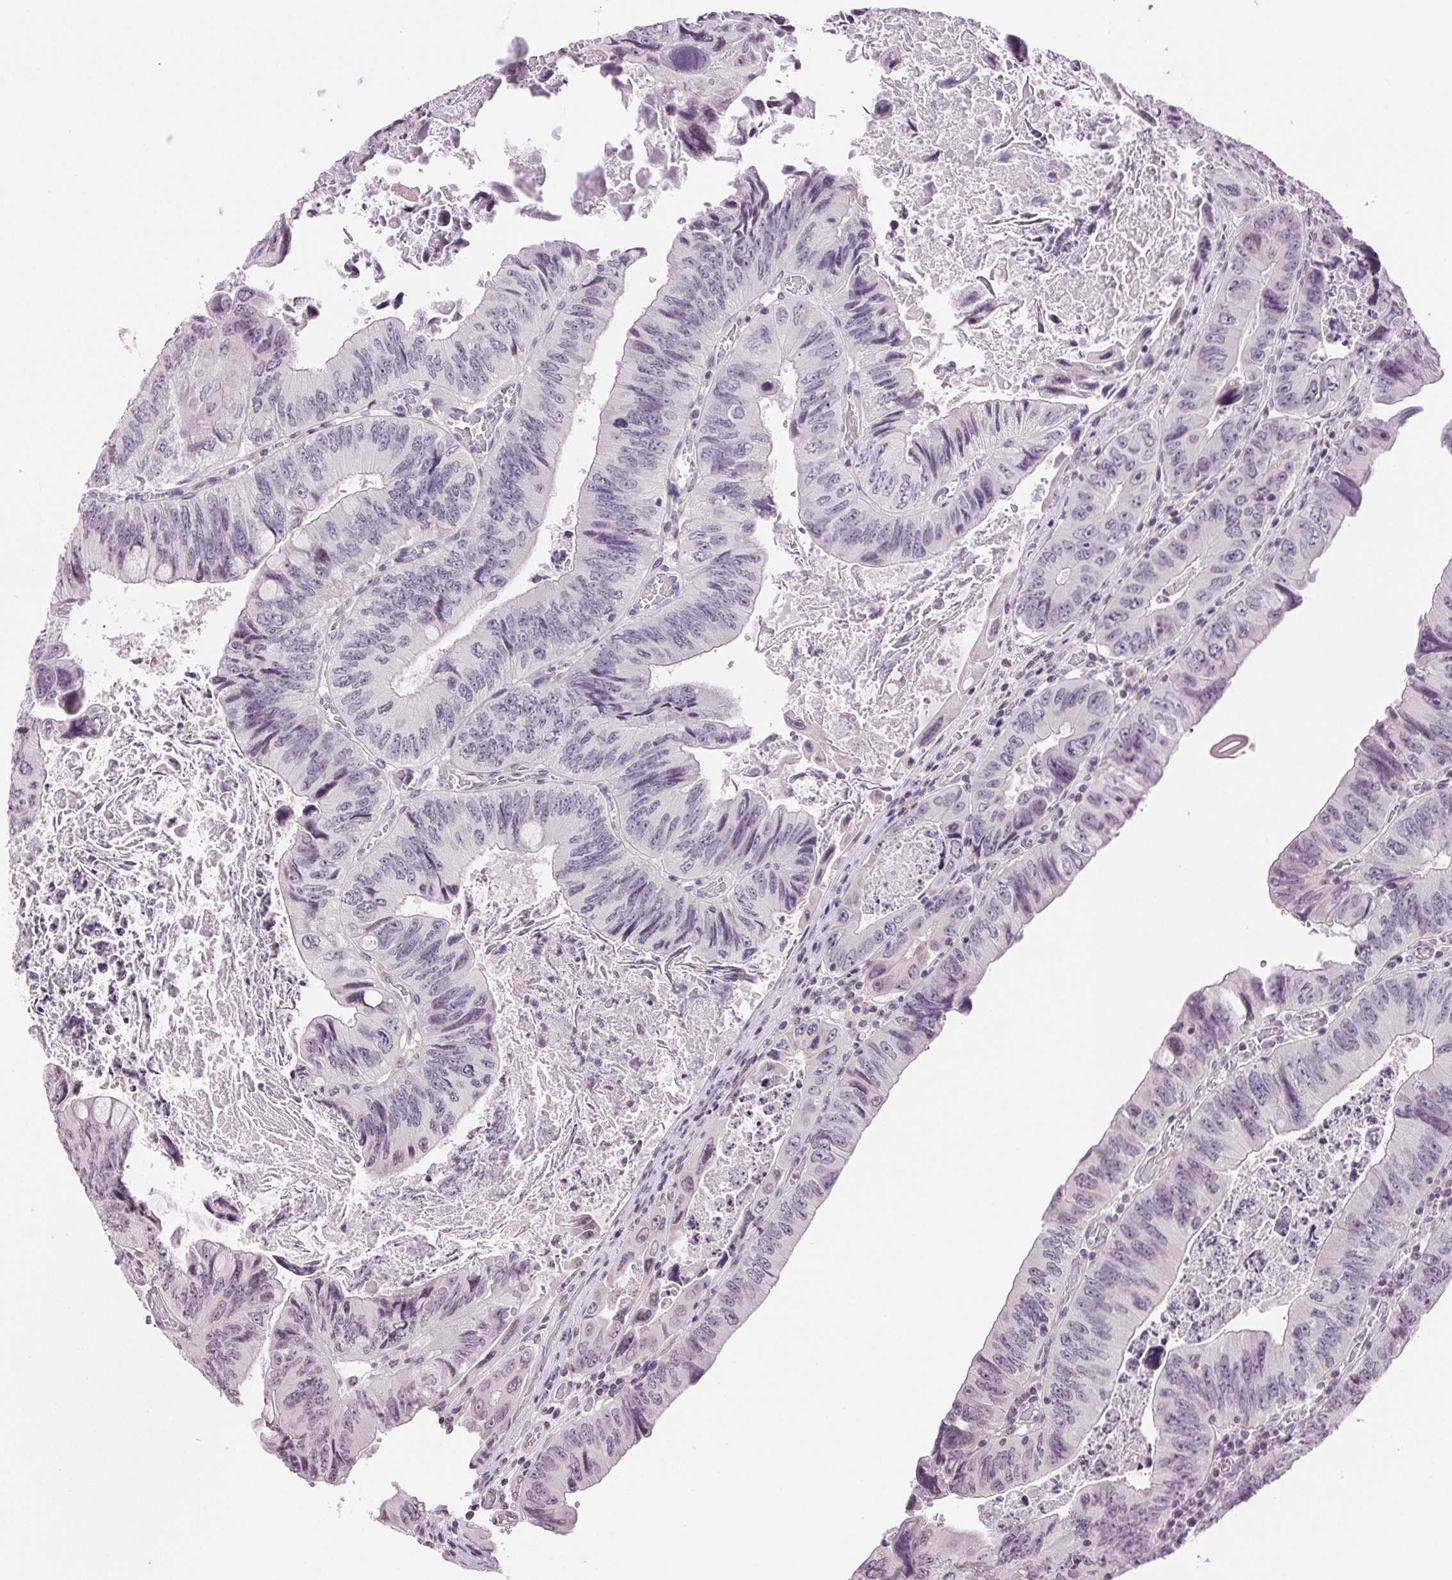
{"staining": {"intensity": "negative", "quantity": "none", "location": "none"}, "tissue": "colorectal cancer", "cell_type": "Tumor cells", "image_type": "cancer", "snomed": [{"axis": "morphology", "description": "Adenocarcinoma, NOS"}, {"axis": "topography", "description": "Colon"}], "caption": "Immunohistochemistry (IHC) histopathology image of colorectal cancer (adenocarcinoma) stained for a protein (brown), which reveals no staining in tumor cells.", "gene": "TNNT3", "patient": {"sex": "female", "age": 84}}